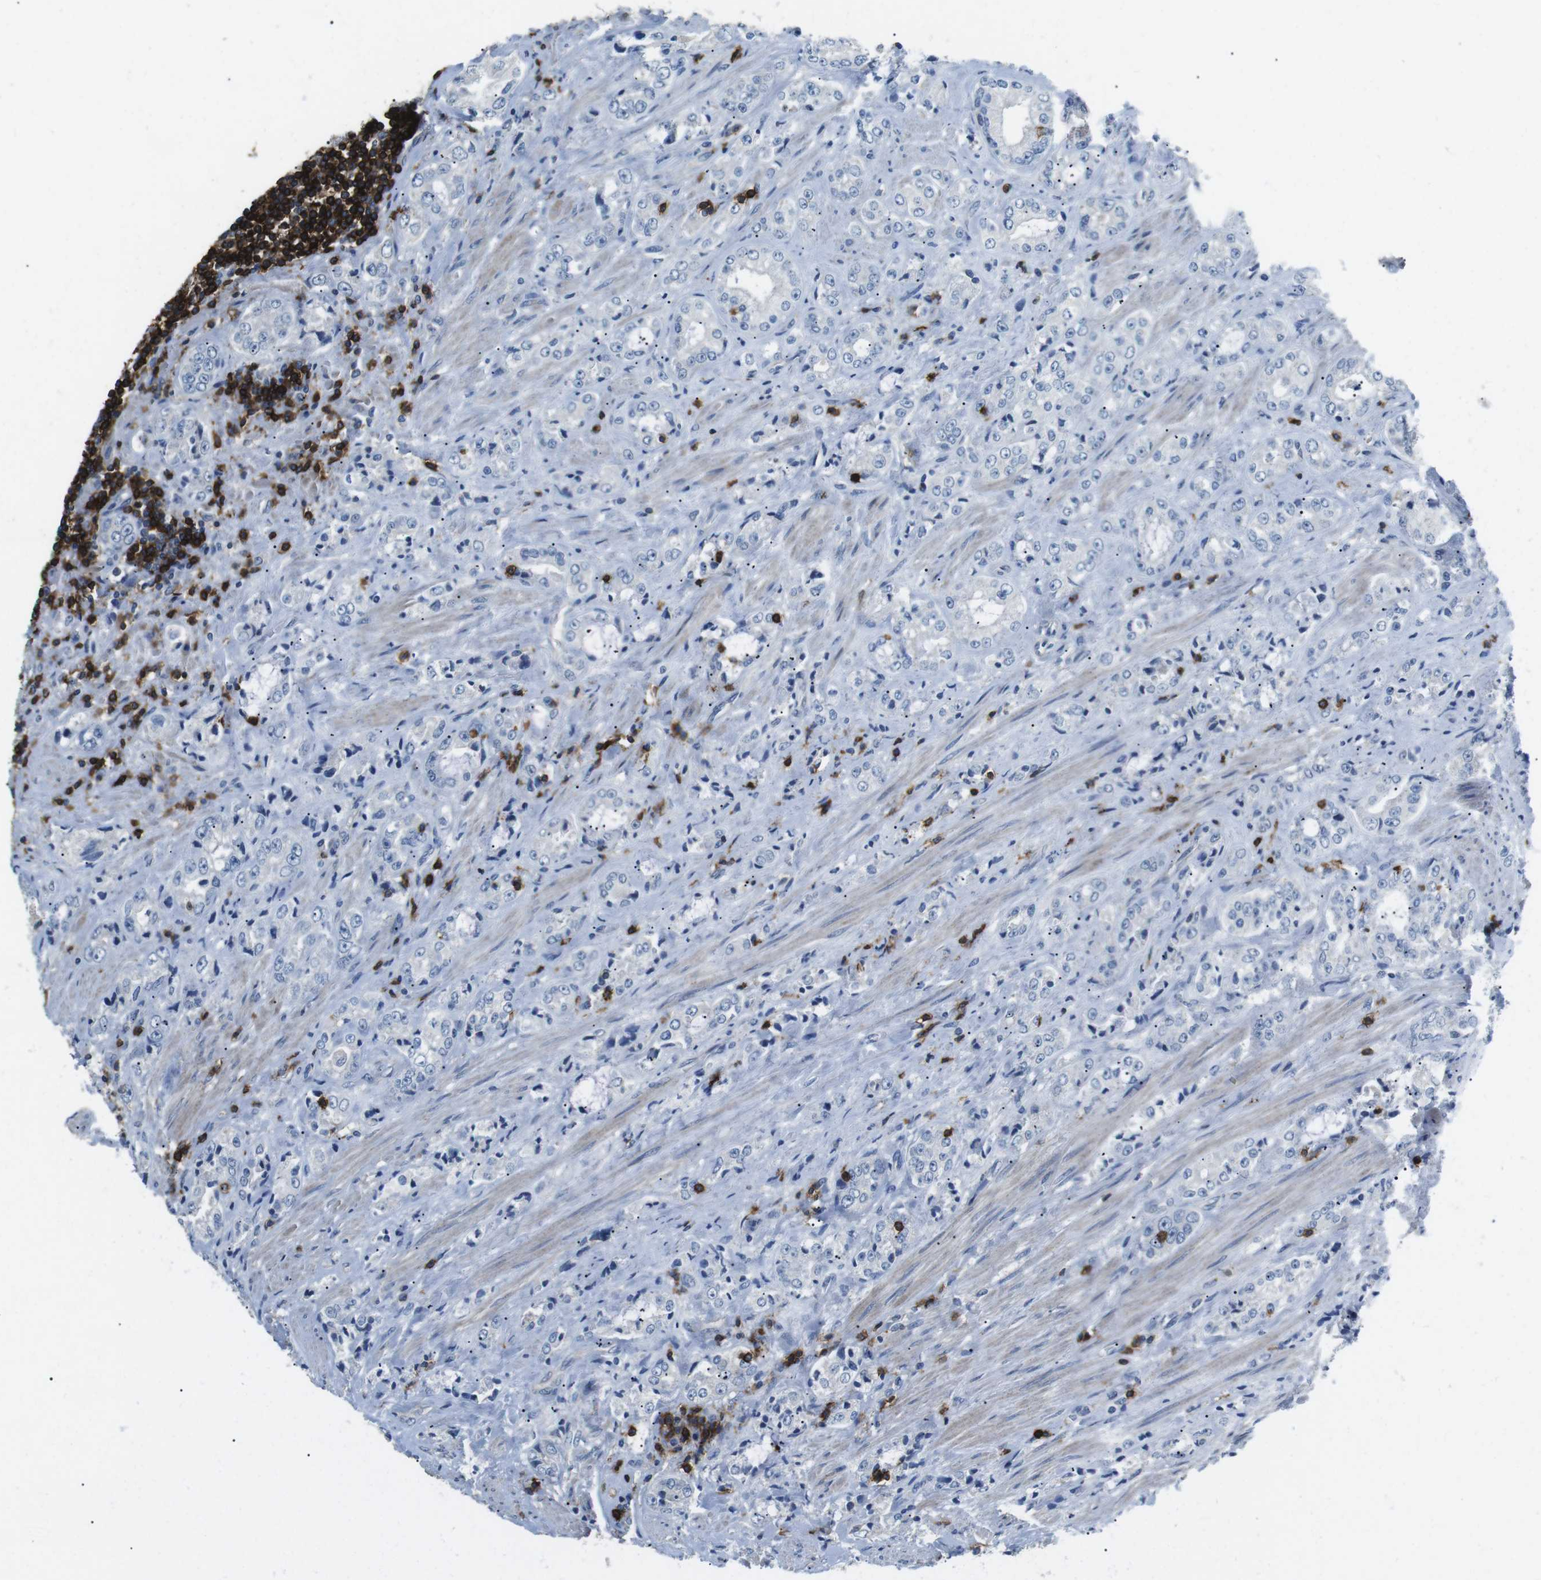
{"staining": {"intensity": "negative", "quantity": "none", "location": "none"}, "tissue": "prostate cancer", "cell_type": "Tumor cells", "image_type": "cancer", "snomed": [{"axis": "morphology", "description": "Adenocarcinoma, High grade"}, {"axis": "topography", "description": "Prostate"}], "caption": "Immunohistochemical staining of human prostate adenocarcinoma (high-grade) displays no significant staining in tumor cells.", "gene": "CD6", "patient": {"sex": "male", "age": 61}}